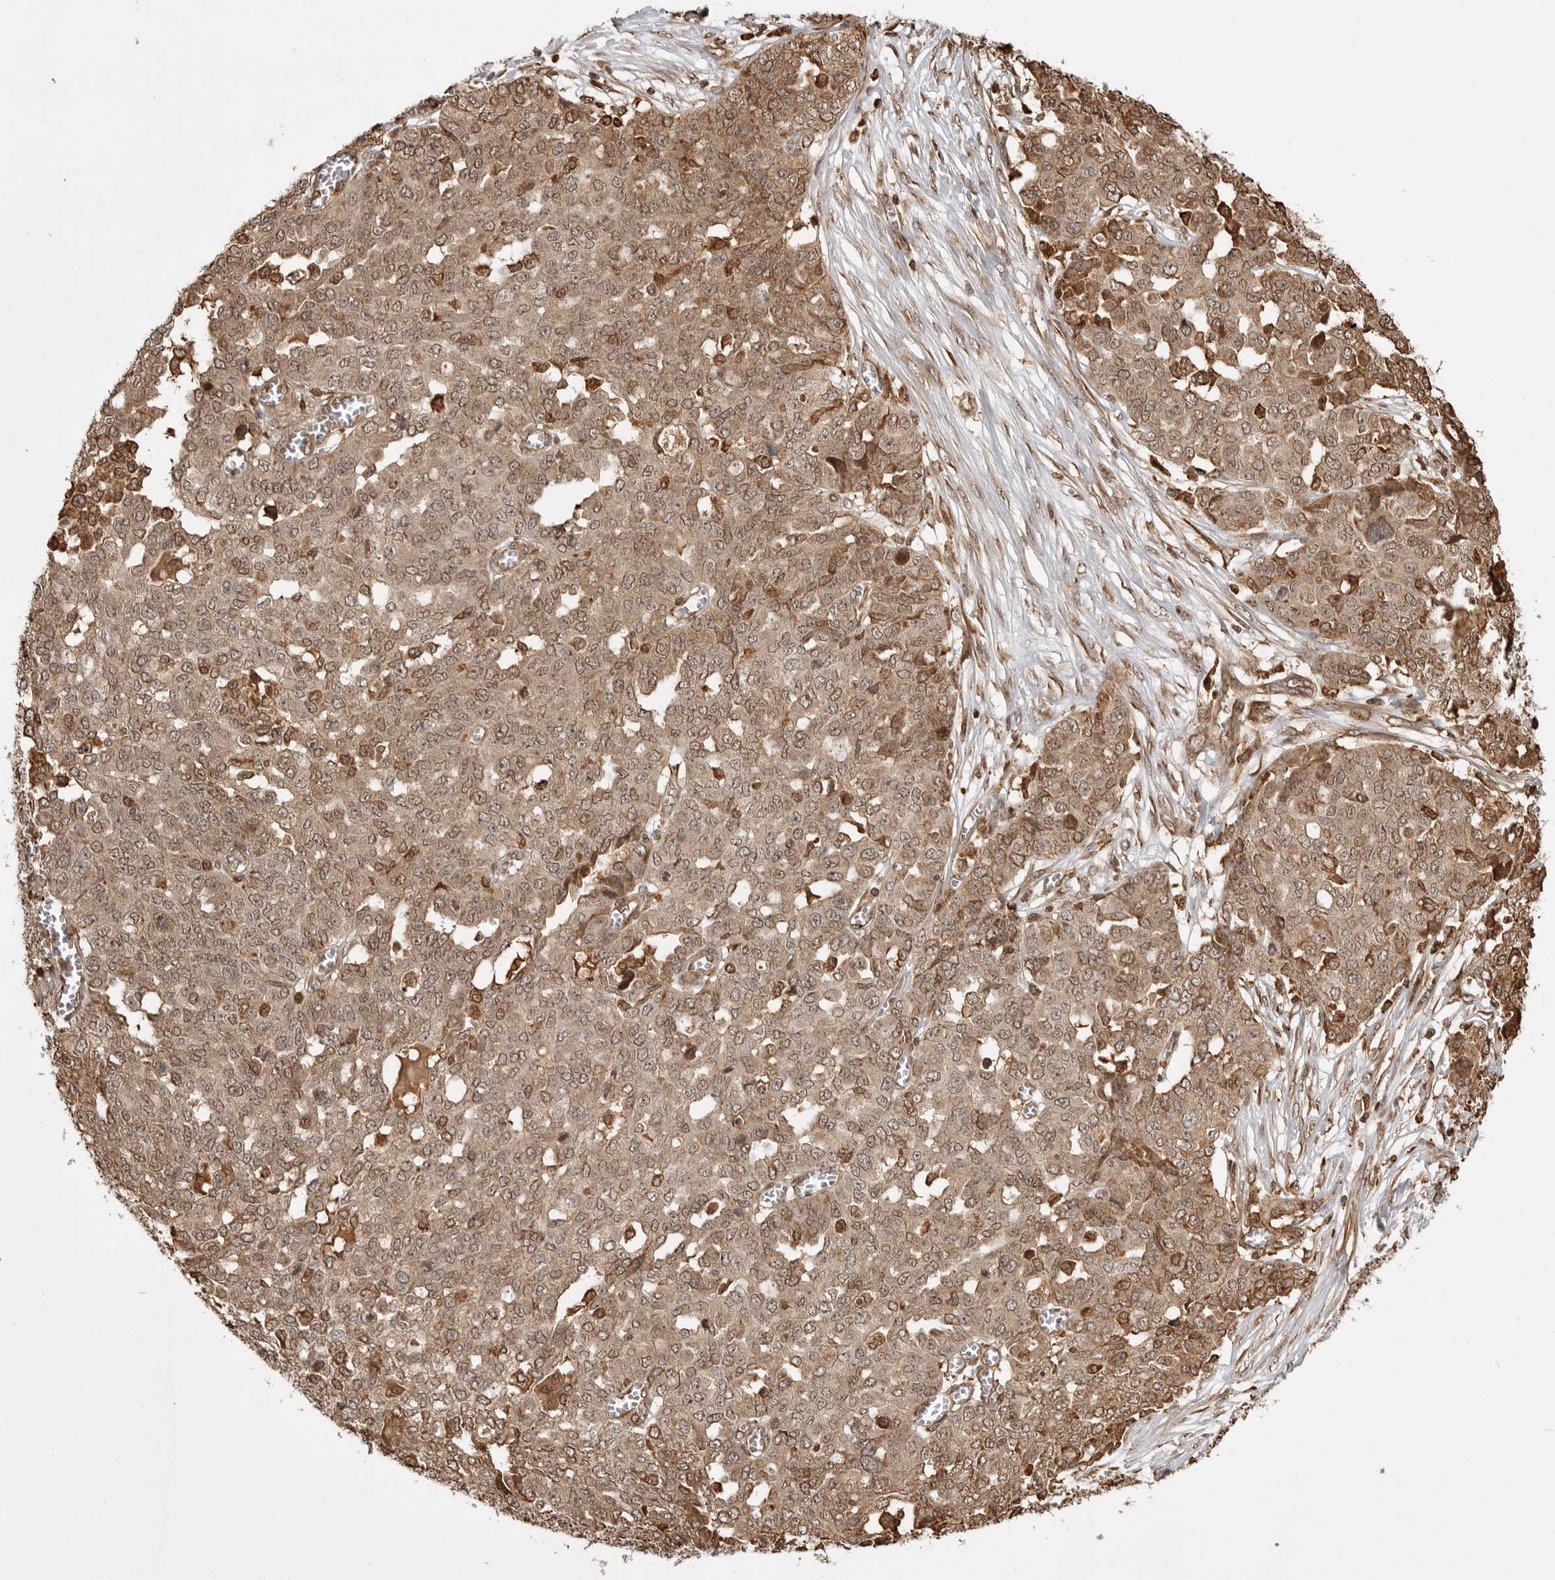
{"staining": {"intensity": "moderate", "quantity": ">75%", "location": "cytoplasmic/membranous,nuclear"}, "tissue": "ovarian cancer", "cell_type": "Tumor cells", "image_type": "cancer", "snomed": [{"axis": "morphology", "description": "Cystadenocarcinoma, serous, NOS"}, {"axis": "topography", "description": "Soft tissue"}, {"axis": "topography", "description": "Ovary"}], "caption": "High-magnification brightfield microscopy of ovarian cancer stained with DAB (3,3'-diaminobenzidine) (brown) and counterstained with hematoxylin (blue). tumor cells exhibit moderate cytoplasmic/membranous and nuclear expression is present in approximately>75% of cells.", "gene": "BMP2K", "patient": {"sex": "female", "age": 57}}